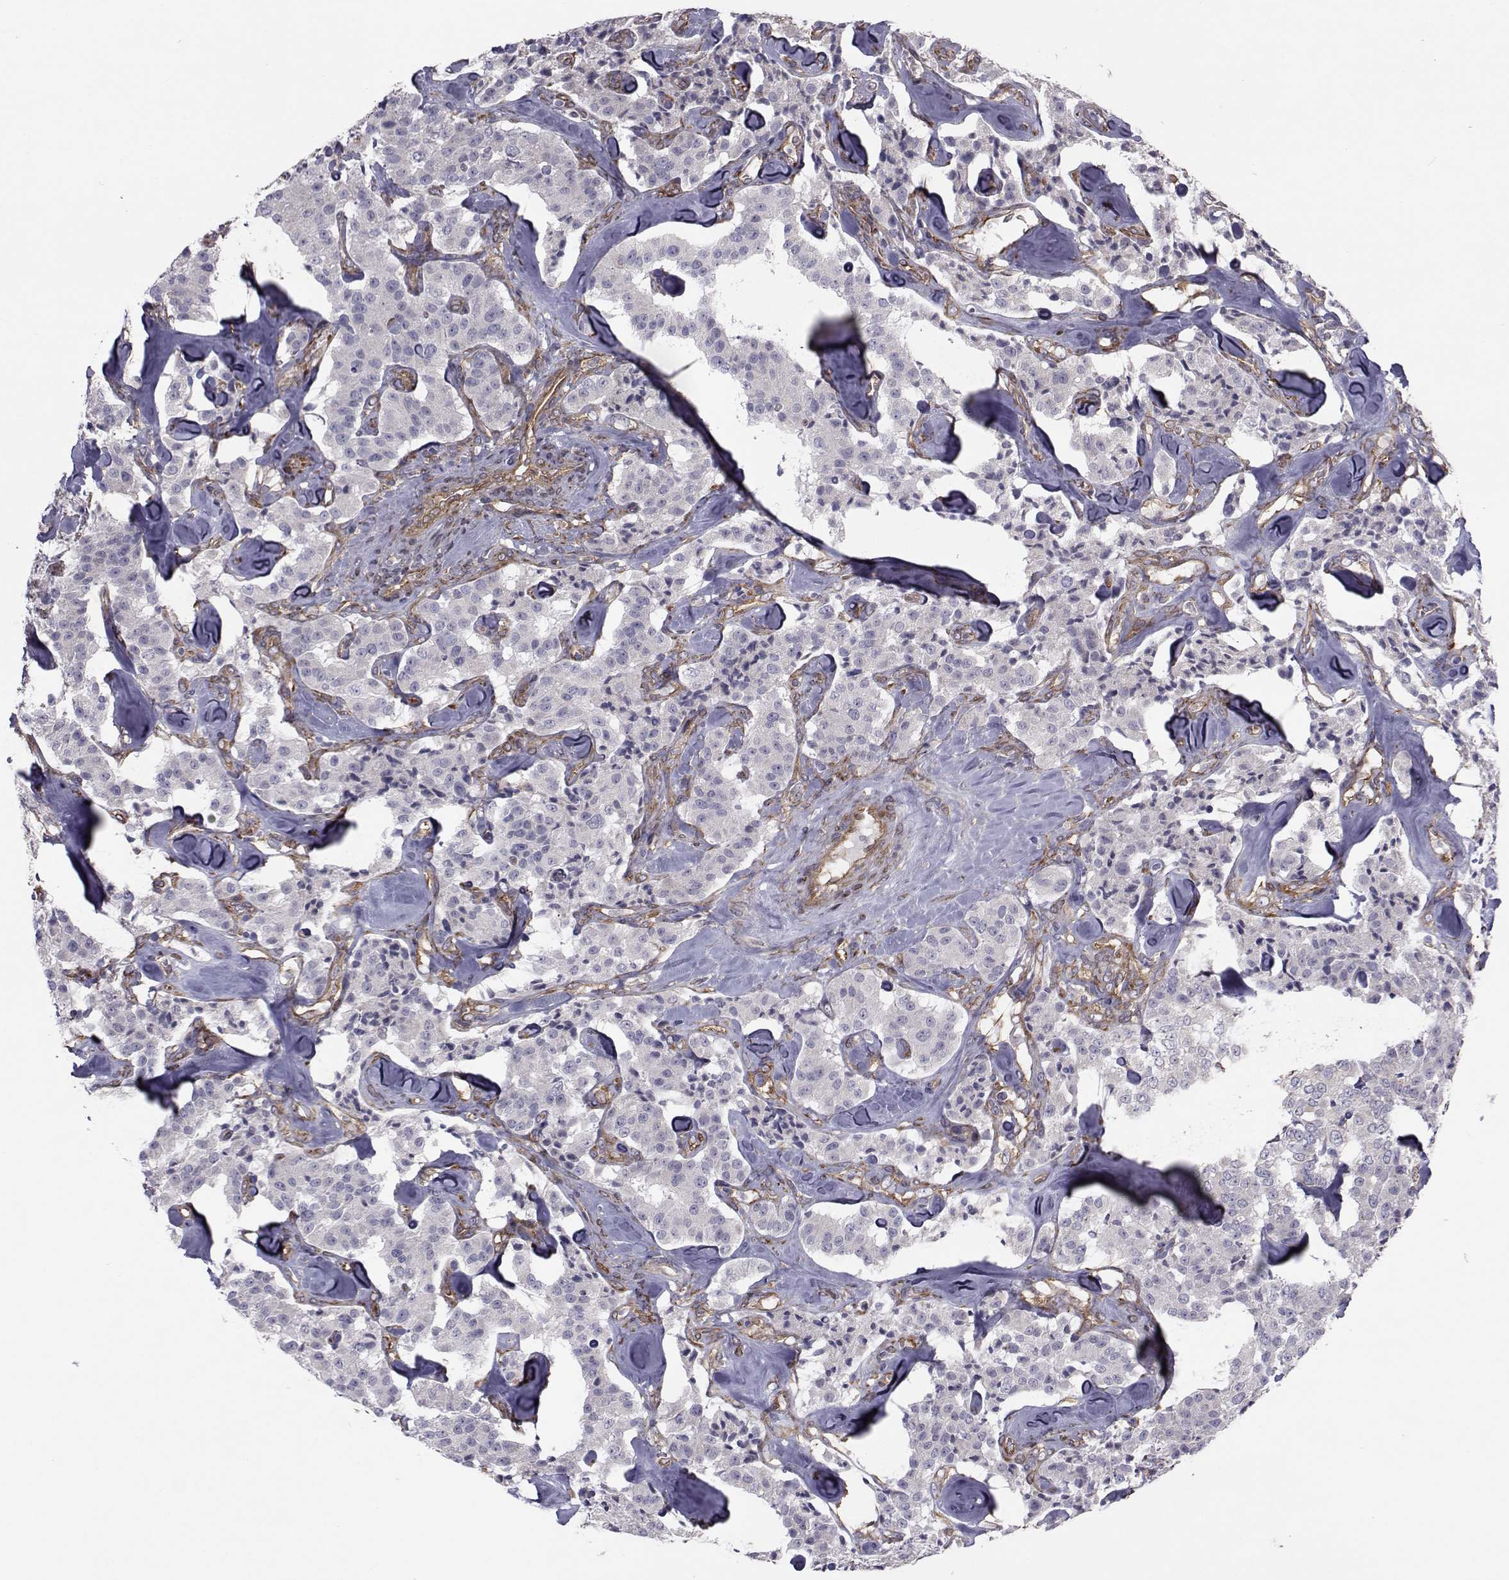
{"staining": {"intensity": "negative", "quantity": "none", "location": "none"}, "tissue": "carcinoid", "cell_type": "Tumor cells", "image_type": "cancer", "snomed": [{"axis": "morphology", "description": "Carcinoid, malignant, NOS"}, {"axis": "topography", "description": "Pancreas"}], "caption": "Human malignant carcinoid stained for a protein using immunohistochemistry demonstrates no expression in tumor cells.", "gene": "TRIP10", "patient": {"sex": "male", "age": 41}}